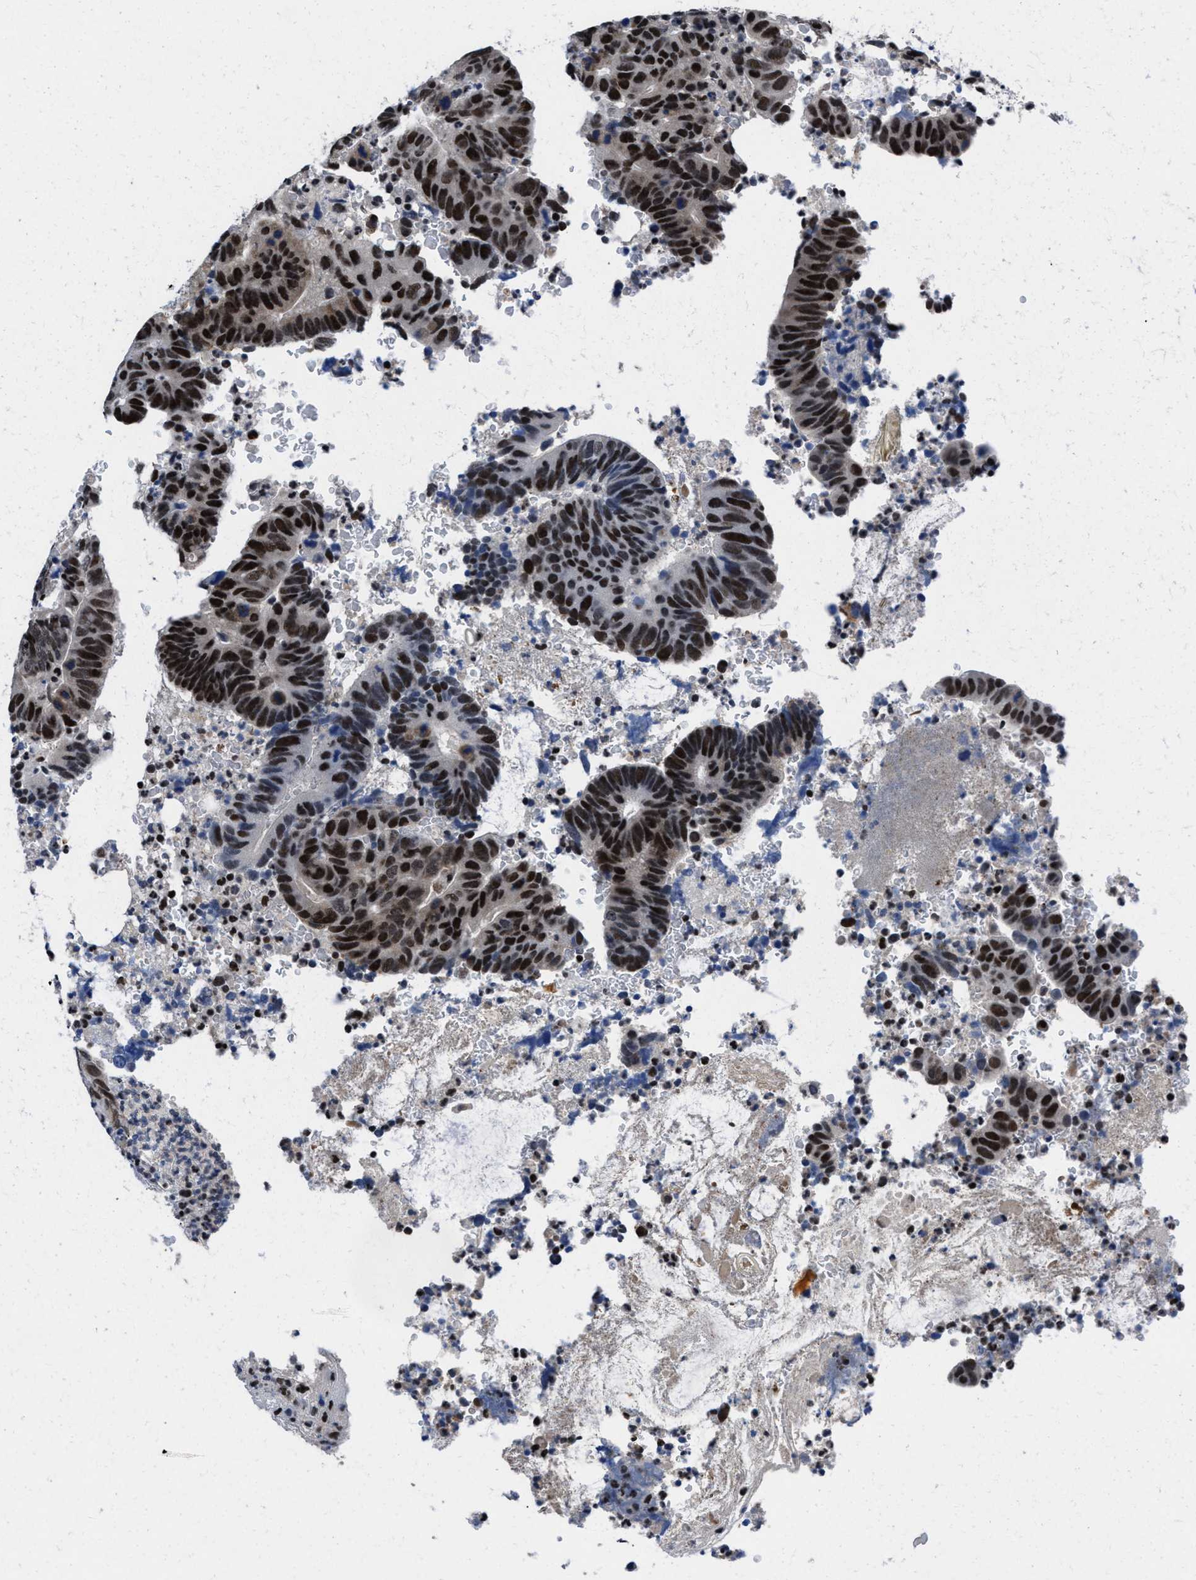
{"staining": {"intensity": "strong", "quantity": "25%-75%", "location": "nuclear"}, "tissue": "colorectal cancer", "cell_type": "Tumor cells", "image_type": "cancer", "snomed": [{"axis": "morphology", "description": "Adenocarcinoma, NOS"}, {"axis": "topography", "description": "Colon"}], "caption": "This photomicrograph shows immunohistochemistry staining of human adenocarcinoma (colorectal), with high strong nuclear expression in approximately 25%-75% of tumor cells.", "gene": "WDR81", "patient": {"sex": "male", "age": 56}}